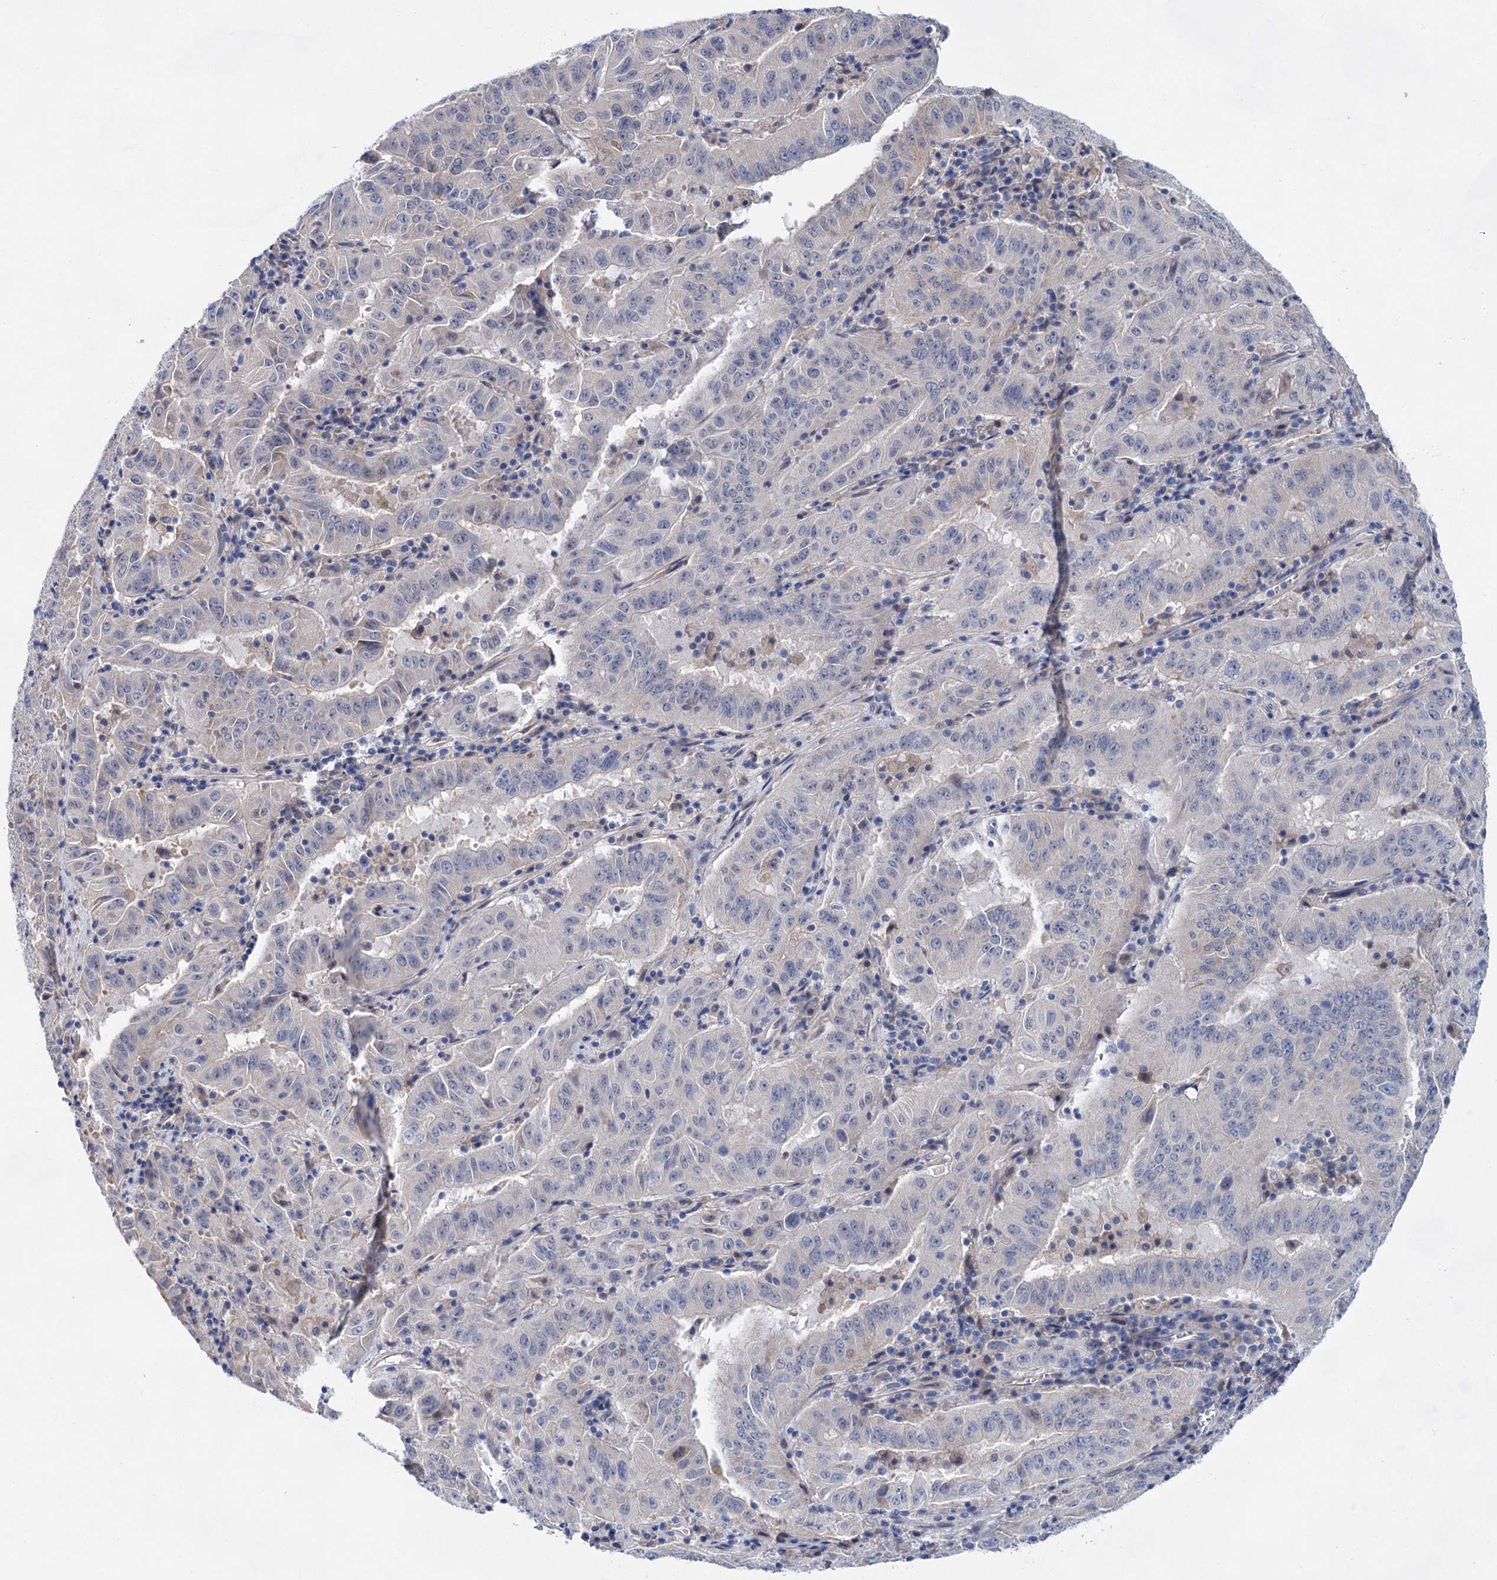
{"staining": {"intensity": "negative", "quantity": "none", "location": "none"}, "tissue": "pancreatic cancer", "cell_type": "Tumor cells", "image_type": "cancer", "snomed": [{"axis": "morphology", "description": "Adenocarcinoma, NOS"}, {"axis": "topography", "description": "Pancreas"}], "caption": "The immunohistochemistry (IHC) image has no significant positivity in tumor cells of pancreatic cancer (adenocarcinoma) tissue.", "gene": "MORN3", "patient": {"sex": "male", "age": 63}}